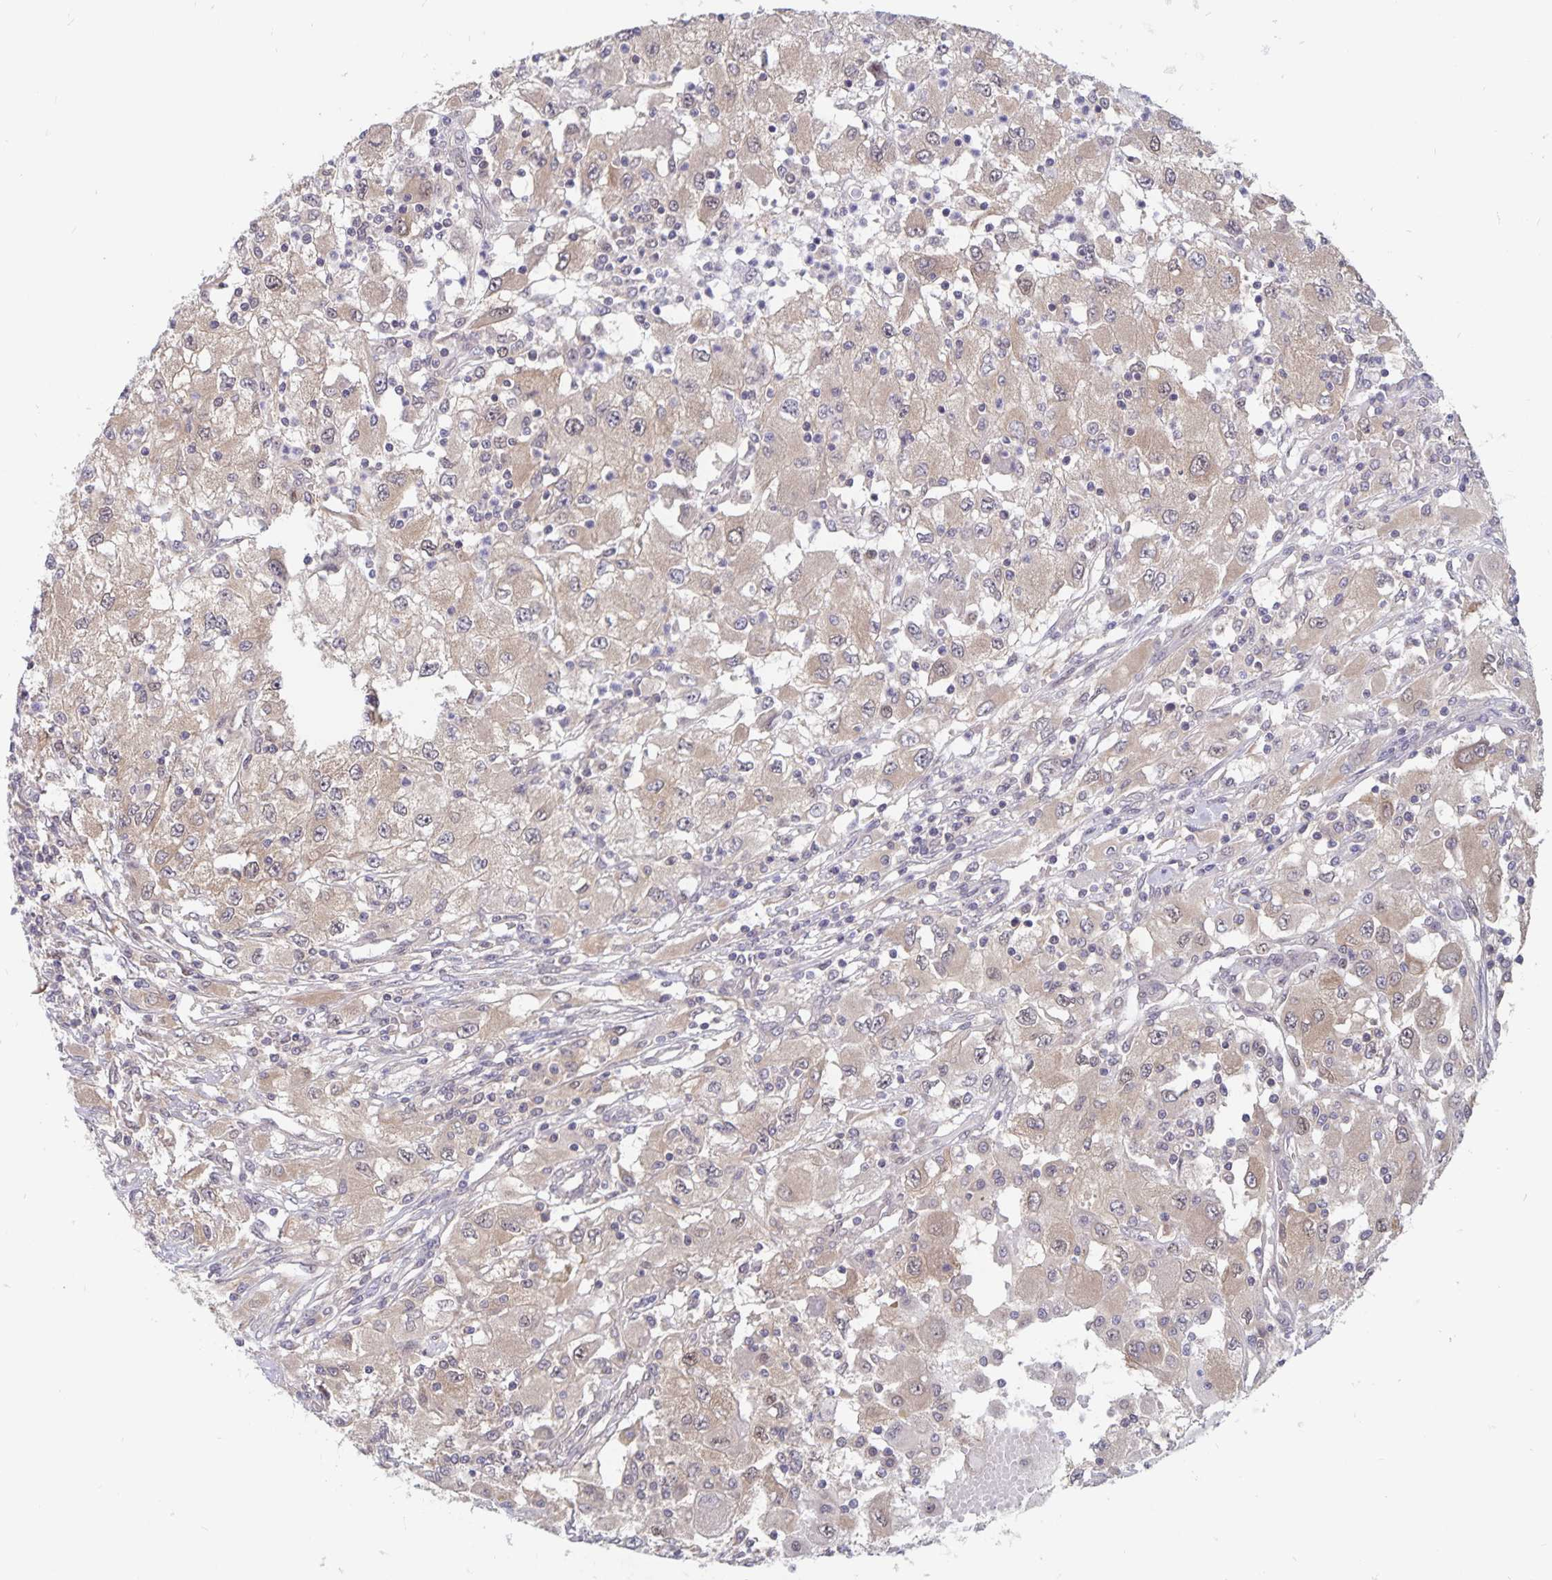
{"staining": {"intensity": "weak", "quantity": ">75%", "location": "cytoplasmic/membranous,nuclear"}, "tissue": "renal cancer", "cell_type": "Tumor cells", "image_type": "cancer", "snomed": [{"axis": "morphology", "description": "Adenocarcinoma, NOS"}, {"axis": "topography", "description": "Kidney"}], "caption": "There is low levels of weak cytoplasmic/membranous and nuclear expression in tumor cells of adenocarcinoma (renal), as demonstrated by immunohistochemical staining (brown color).", "gene": "BAG6", "patient": {"sex": "female", "age": 67}}